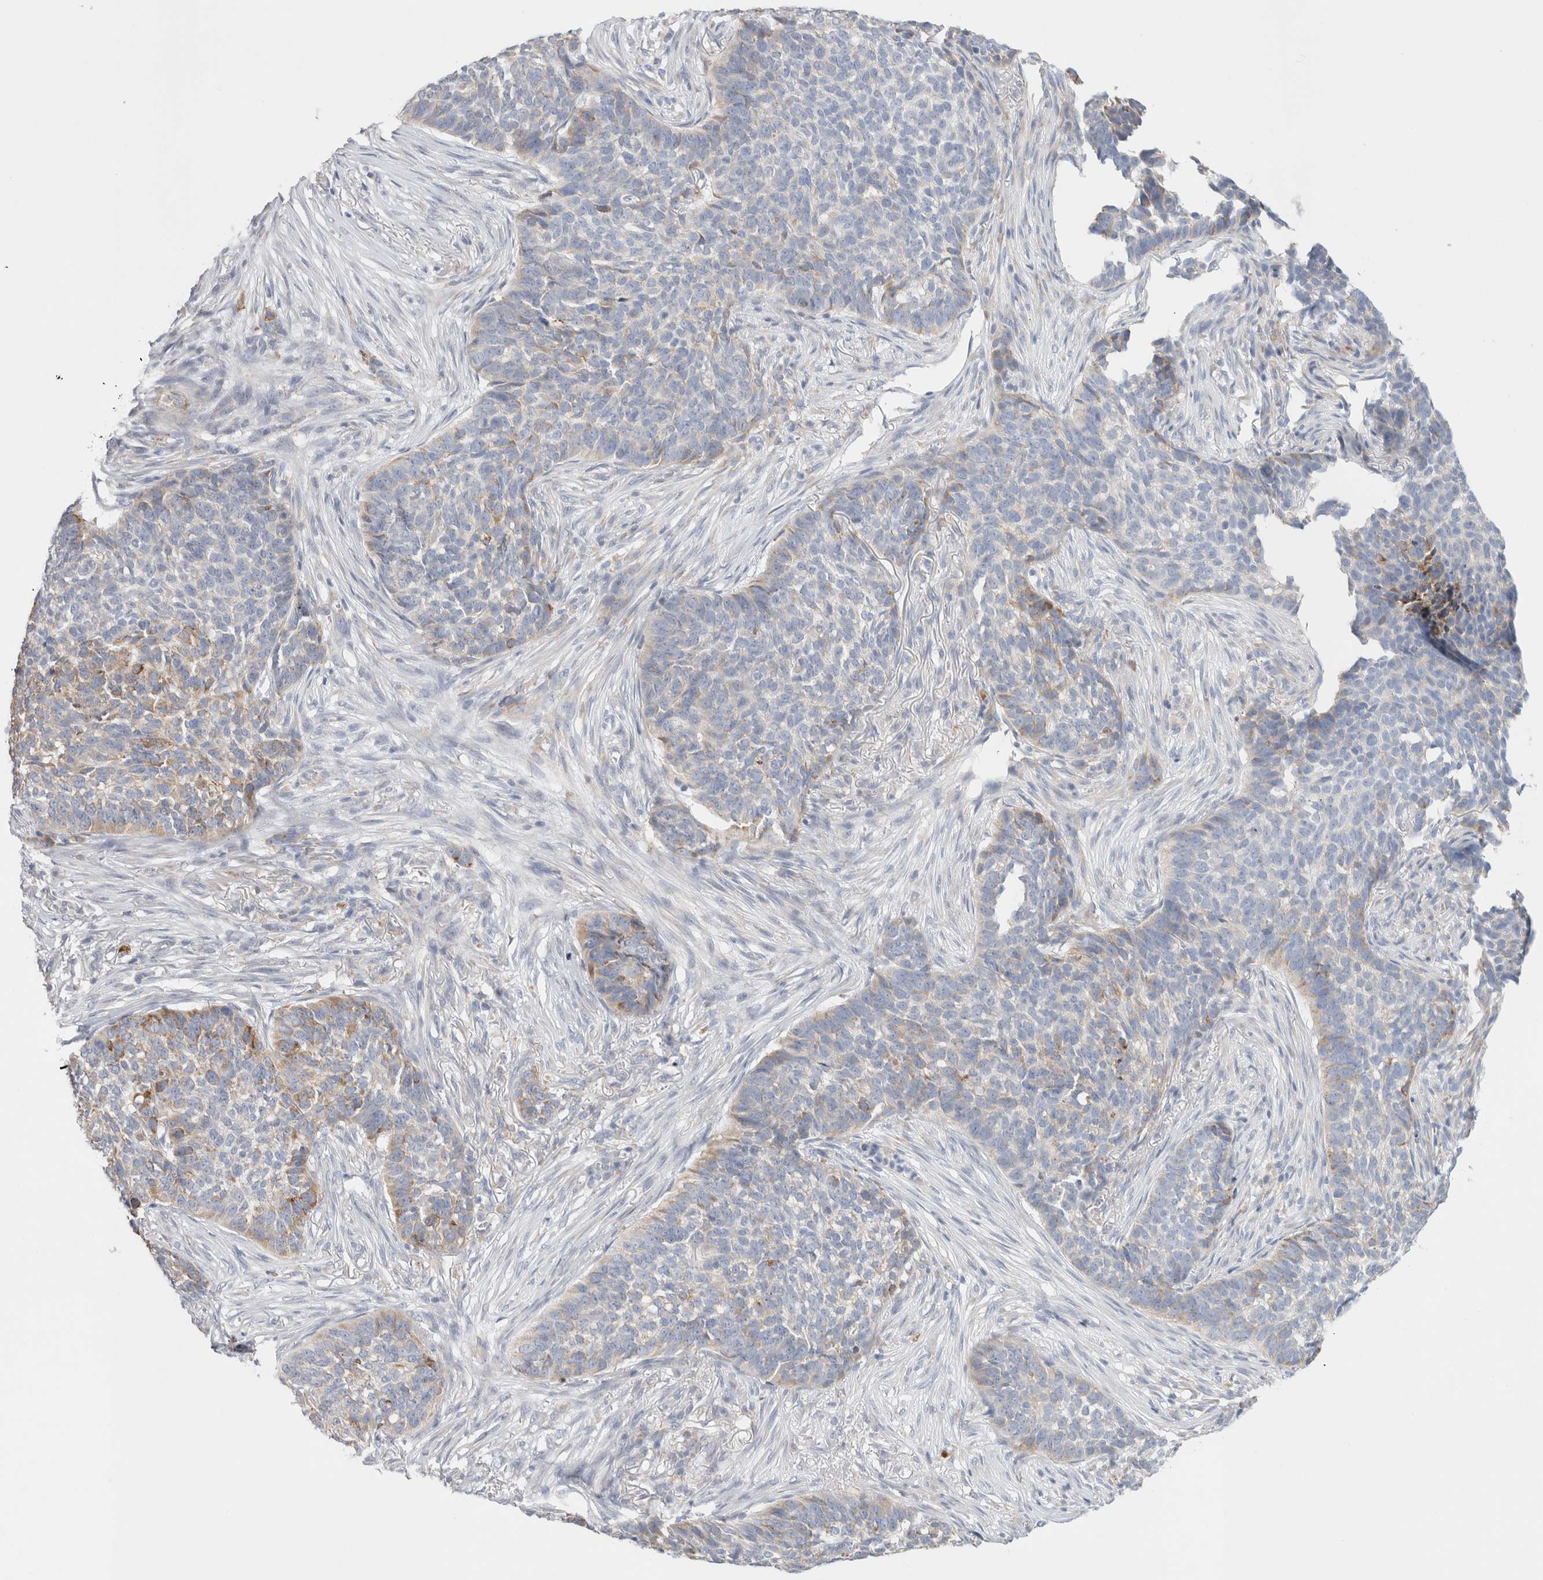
{"staining": {"intensity": "weak", "quantity": "25%-75%", "location": "cytoplasmic/membranous"}, "tissue": "skin cancer", "cell_type": "Tumor cells", "image_type": "cancer", "snomed": [{"axis": "morphology", "description": "Basal cell carcinoma"}, {"axis": "topography", "description": "Skin"}], "caption": "Protein staining displays weak cytoplasmic/membranous staining in about 25%-75% of tumor cells in skin basal cell carcinoma.", "gene": "CSK", "patient": {"sex": "male", "age": 85}}